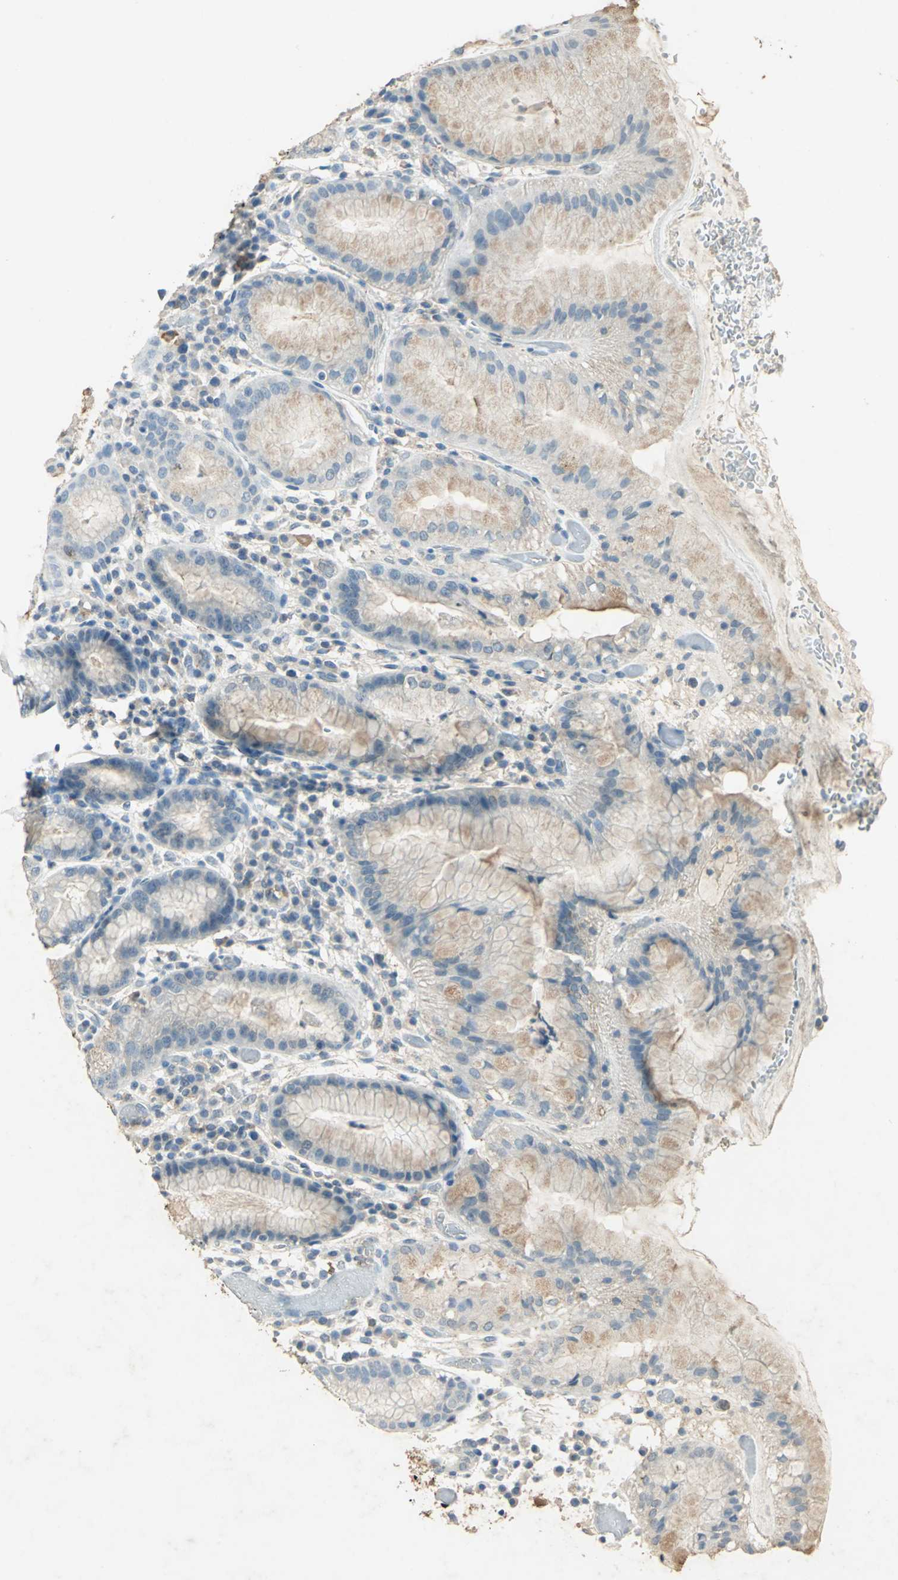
{"staining": {"intensity": "strong", "quantity": ">75%", "location": "cytoplasmic/membranous"}, "tissue": "stomach", "cell_type": "Glandular cells", "image_type": "normal", "snomed": [{"axis": "morphology", "description": "Normal tissue, NOS"}, {"axis": "topography", "description": "Stomach"}, {"axis": "topography", "description": "Stomach, lower"}], "caption": "Immunohistochemistry (IHC) photomicrograph of benign human stomach stained for a protein (brown), which demonstrates high levels of strong cytoplasmic/membranous positivity in approximately >75% of glandular cells.", "gene": "CAMK2B", "patient": {"sex": "female", "age": 75}}